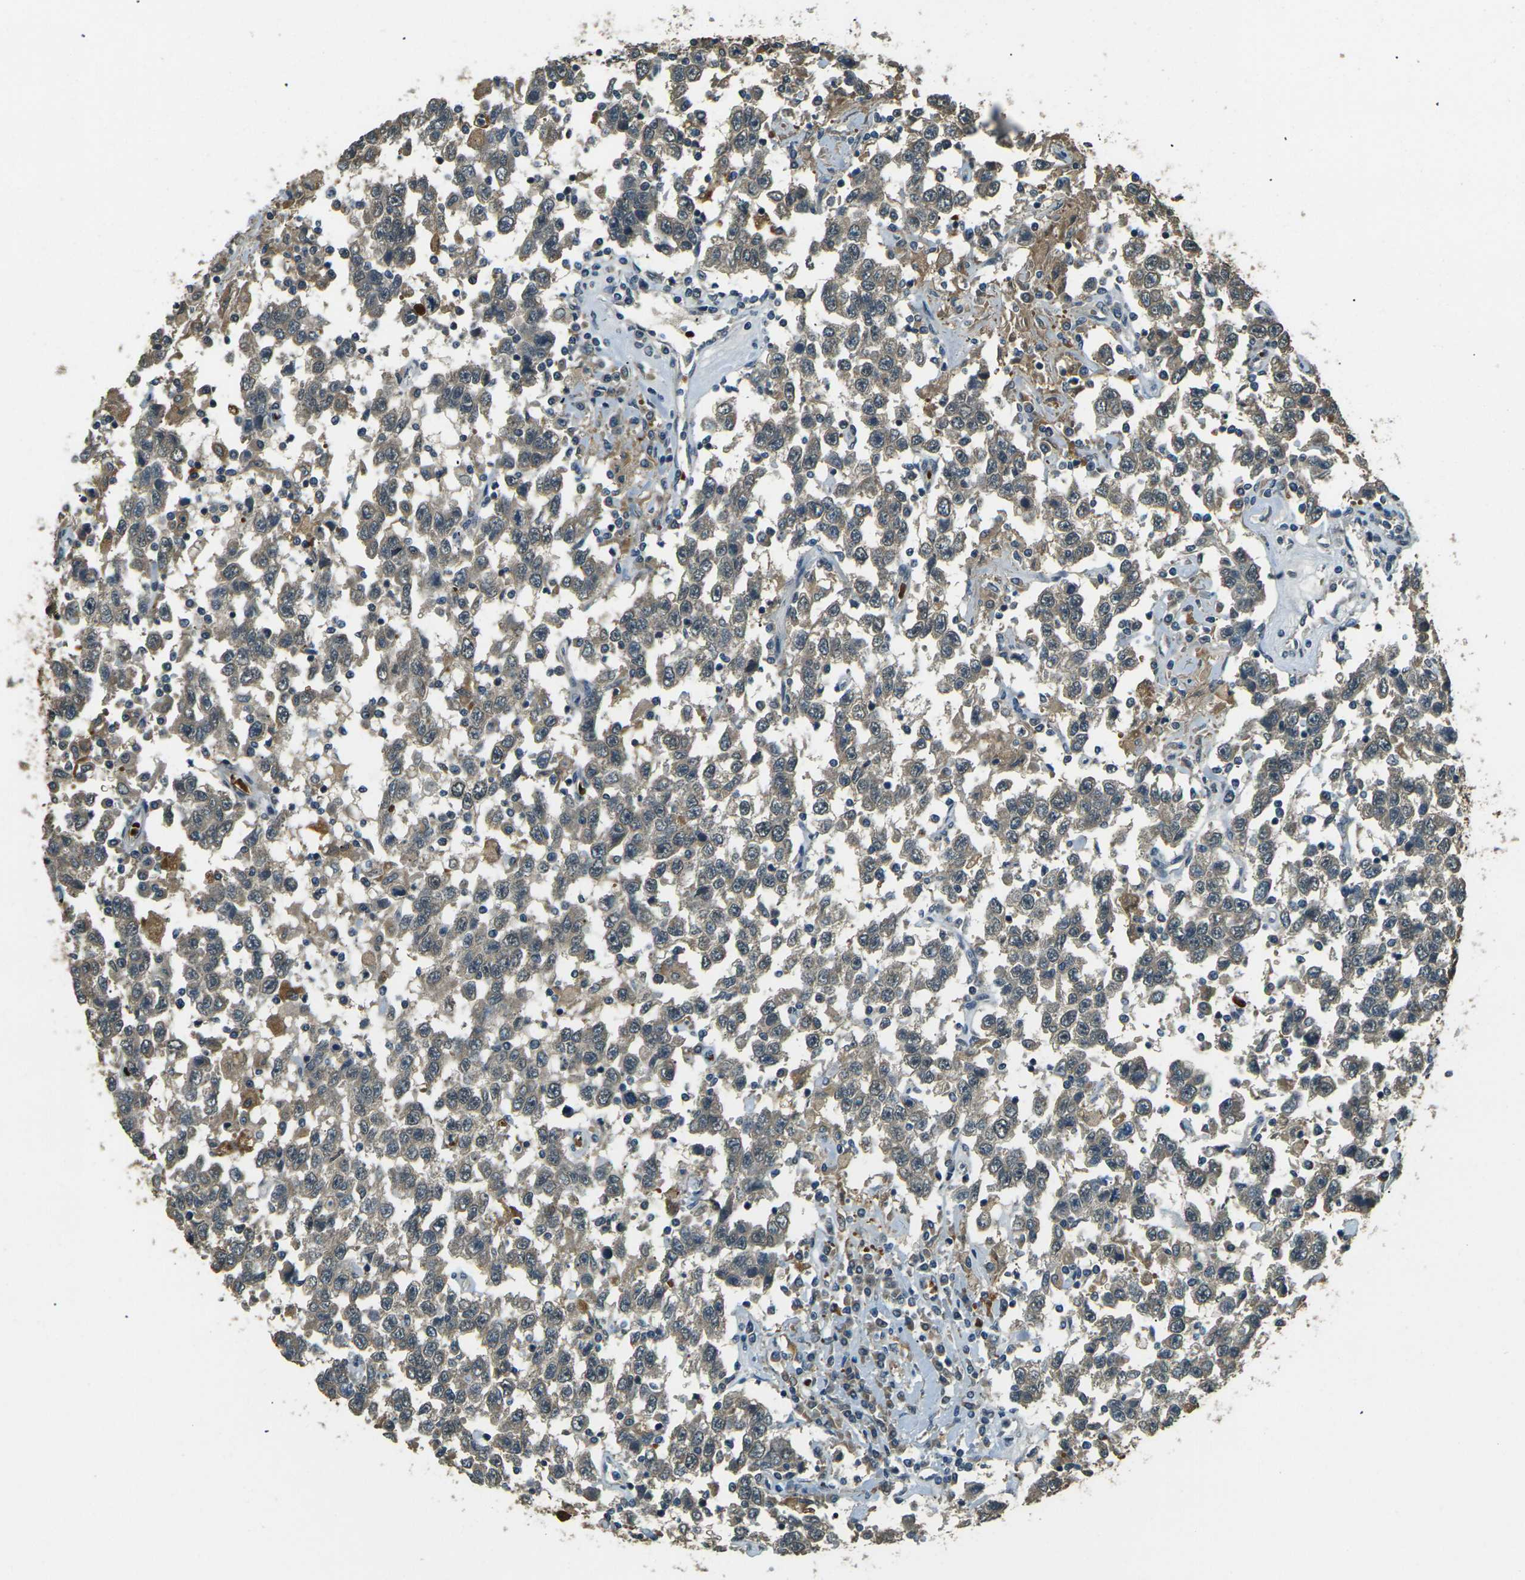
{"staining": {"intensity": "weak", "quantity": ">75%", "location": "cytoplasmic/membranous"}, "tissue": "testis cancer", "cell_type": "Tumor cells", "image_type": "cancer", "snomed": [{"axis": "morphology", "description": "Seminoma, NOS"}, {"axis": "topography", "description": "Testis"}], "caption": "Protein expression analysis of human testis cancer reveals weak cytoplasmic/membranous positivity in about >75% of tumor cells. (IHC, brightfield microscopy, high magnification).", "gene": "TOR1A", "patient": {"sex": "male", "age": 41}}